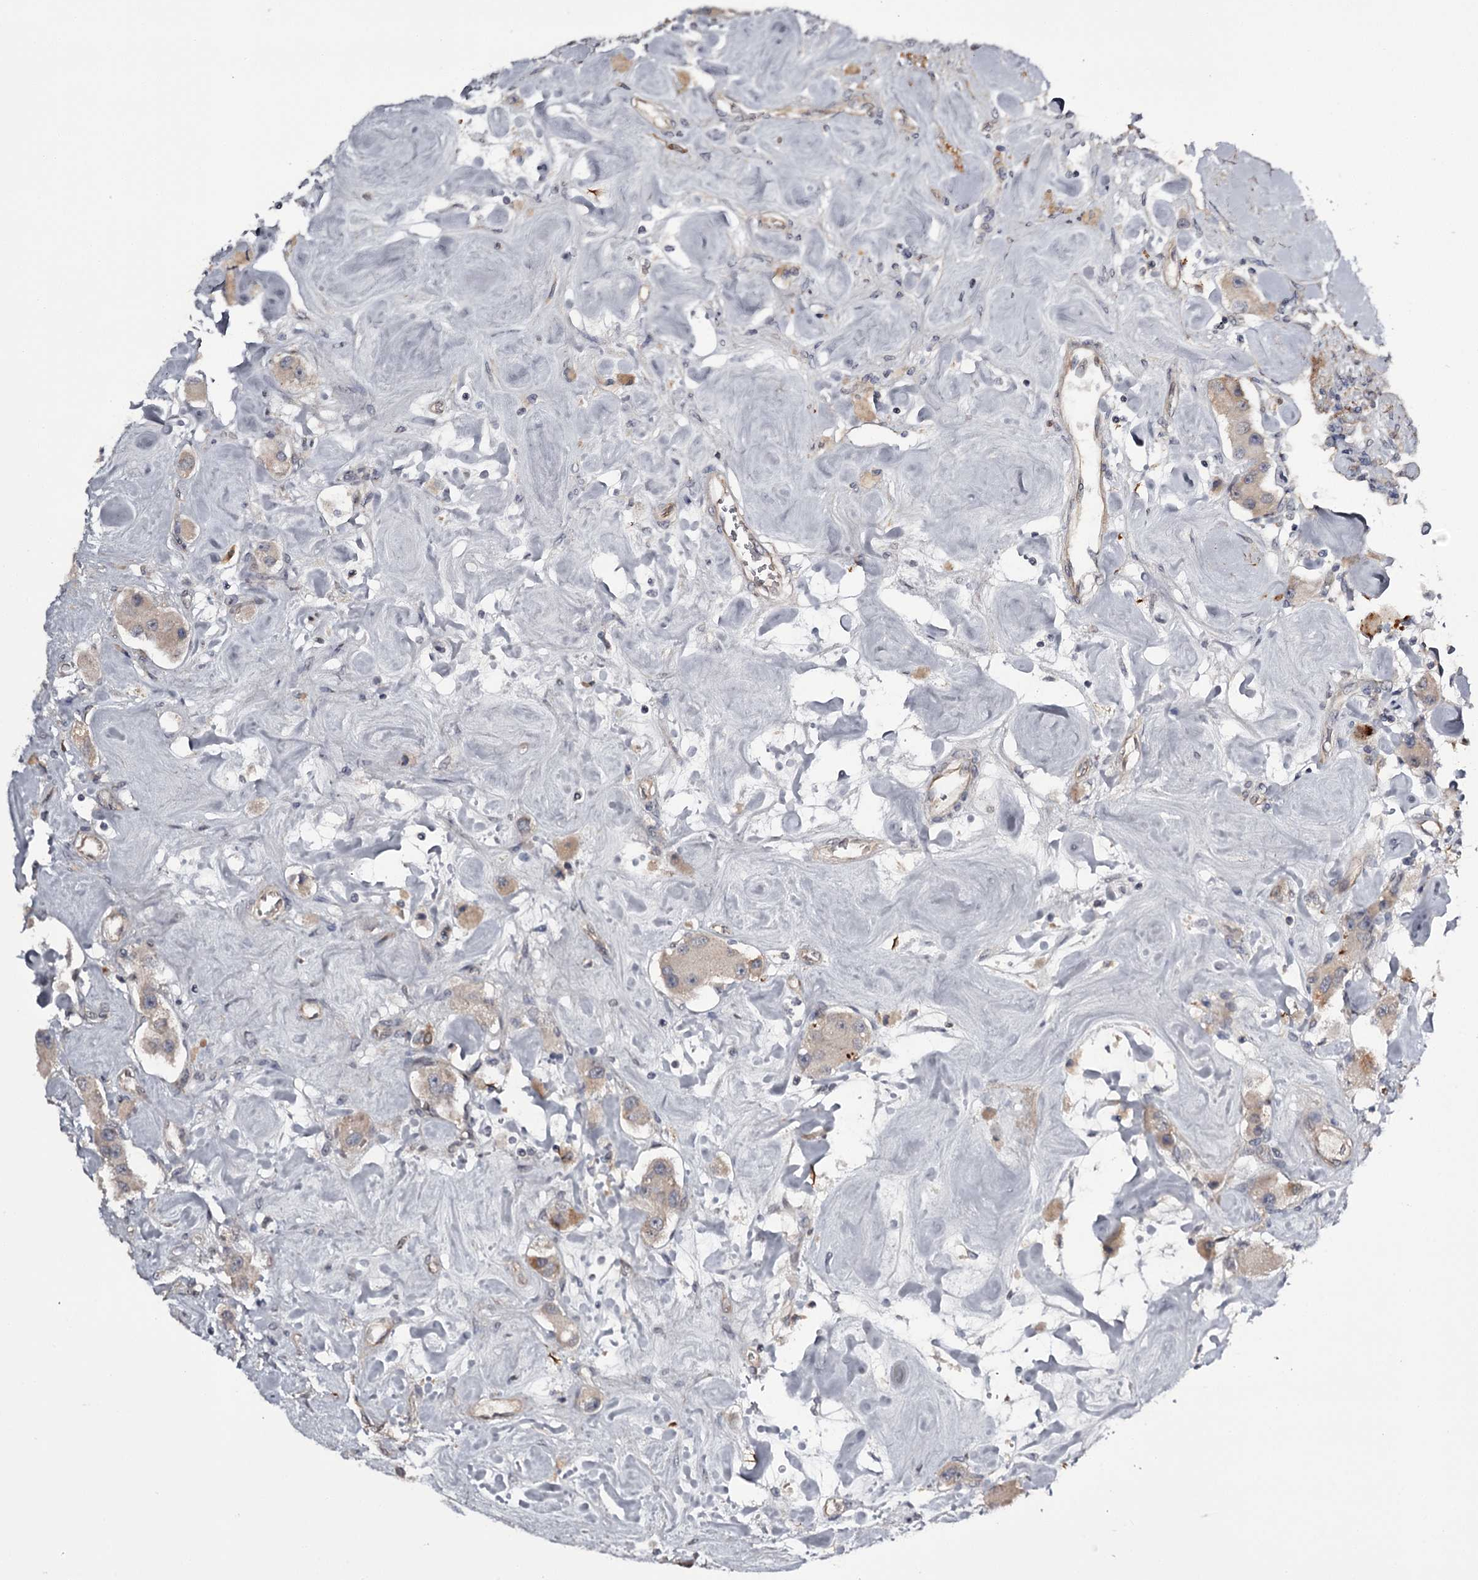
{"staining": {"intensity": "weak", "quantity": "25%-75%", "location": "cytoplasmic/membranous"}, "tissue": "carcinoid", "cell_type": "Tumor cells", "image_type": "cancer", "snomed": [{"axis": "morphology", "description": "Carcinoid, malignant, NOS"}, {"axis": "topography", "description": "Pancreas"}], "caption": "Human carcinoid (malignant) stained for a protein (brown) exhibits weak cytoplasmic/membranous positive expression in about 25%-75% of tumor cells.", "gene": "CWF19L2", "patient": {"sex": "male", "age": 41}}